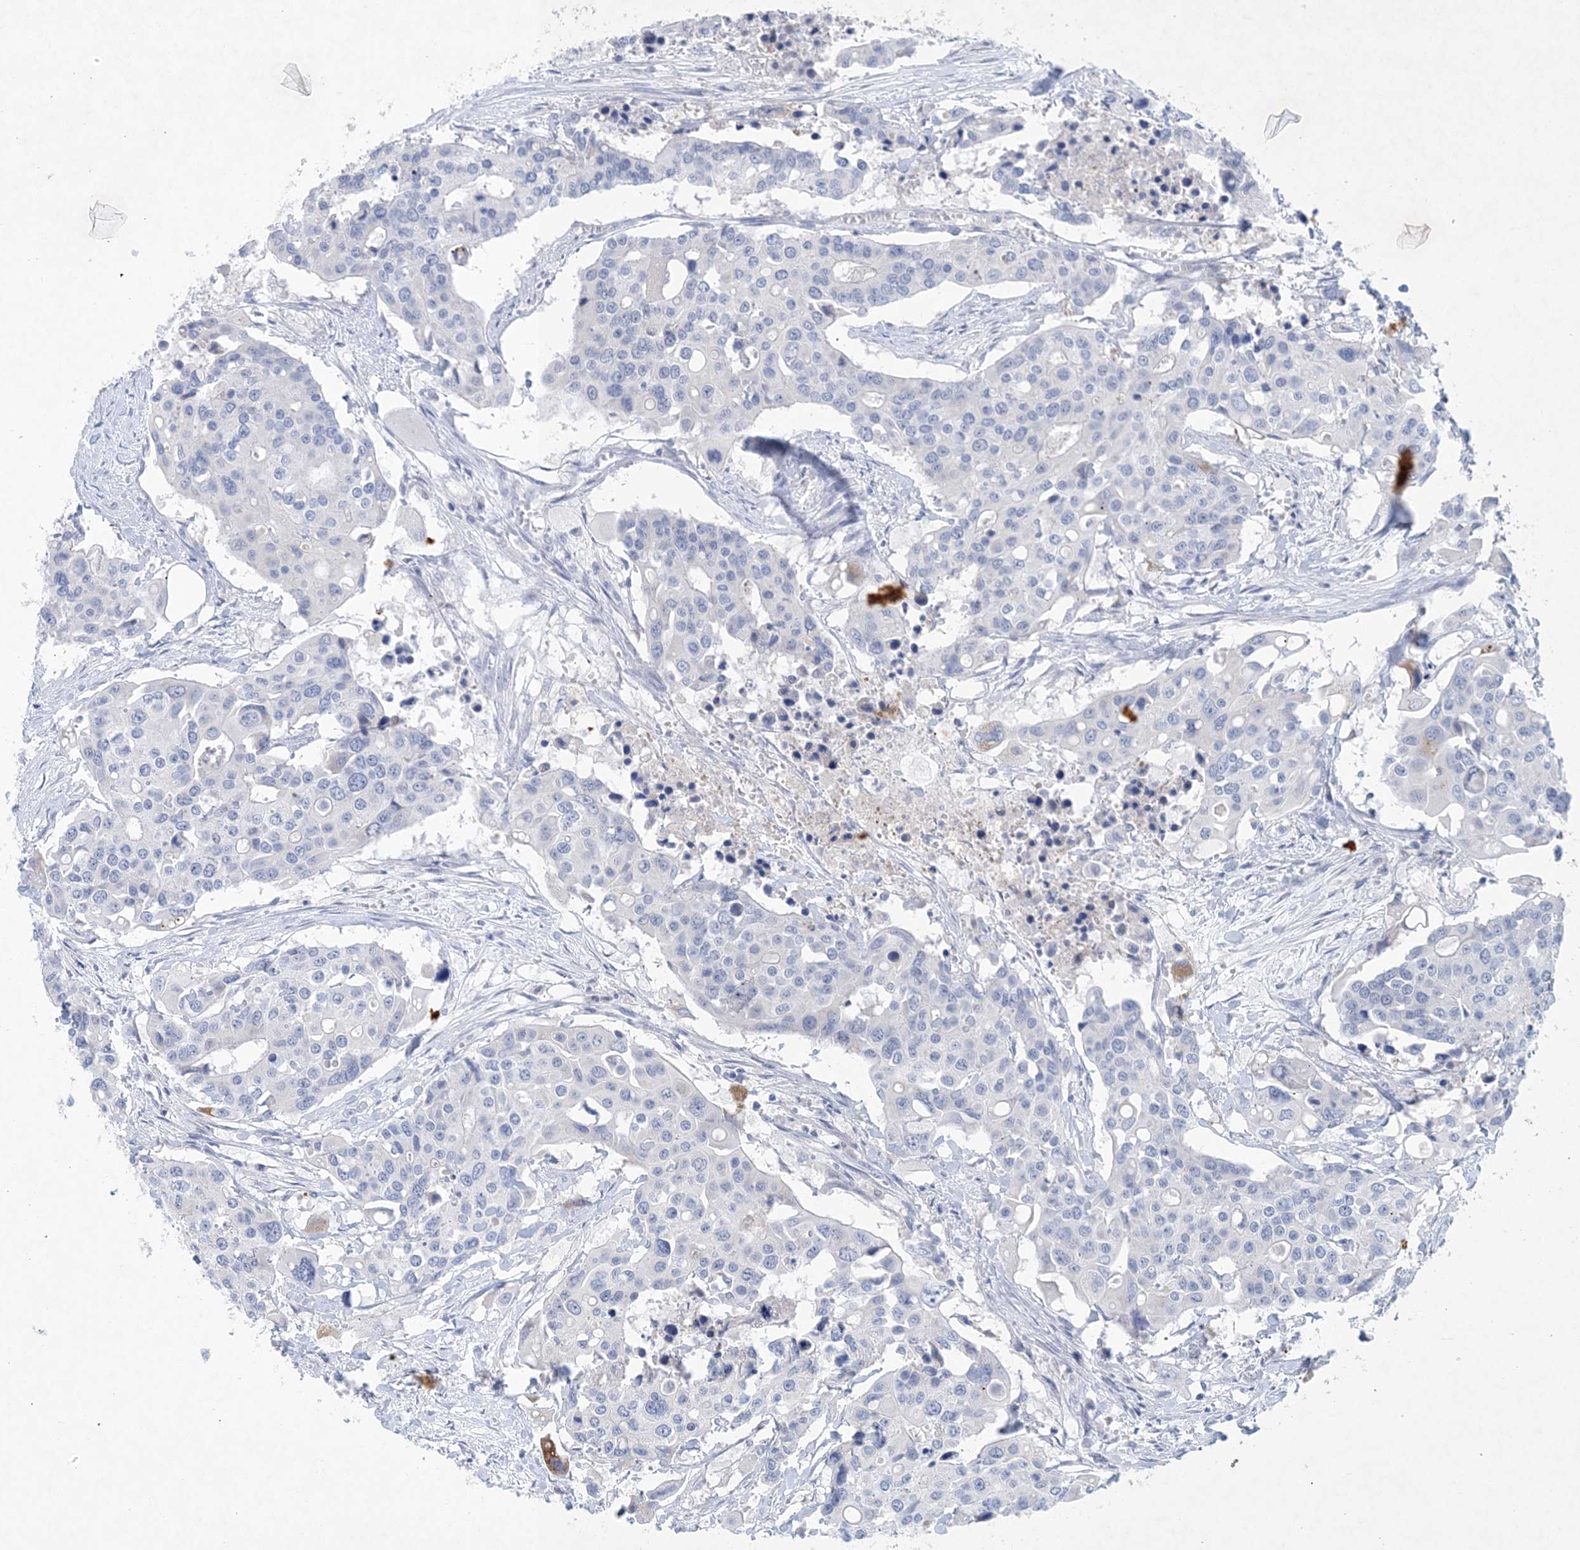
{"staining": {"intensity": "negative", "quantity": "none", "location": "none"}, "tissue": "colorectal cancer", "cell_type": "Tumor cells", "image_type": "cancer", "snomed": [{"axis": "morphology", "description": "Adenocarcinoma, NOS"}, {"axis": "topography", "description": "Colon"}], "caption": "Immunohistochemistry histopathology image of human colorectal cancer stained for a protein (brown), which reveals no positivity in tumor cells.", "gene": "GABRG1", "patient": {"sex": "male", "age": 77}}